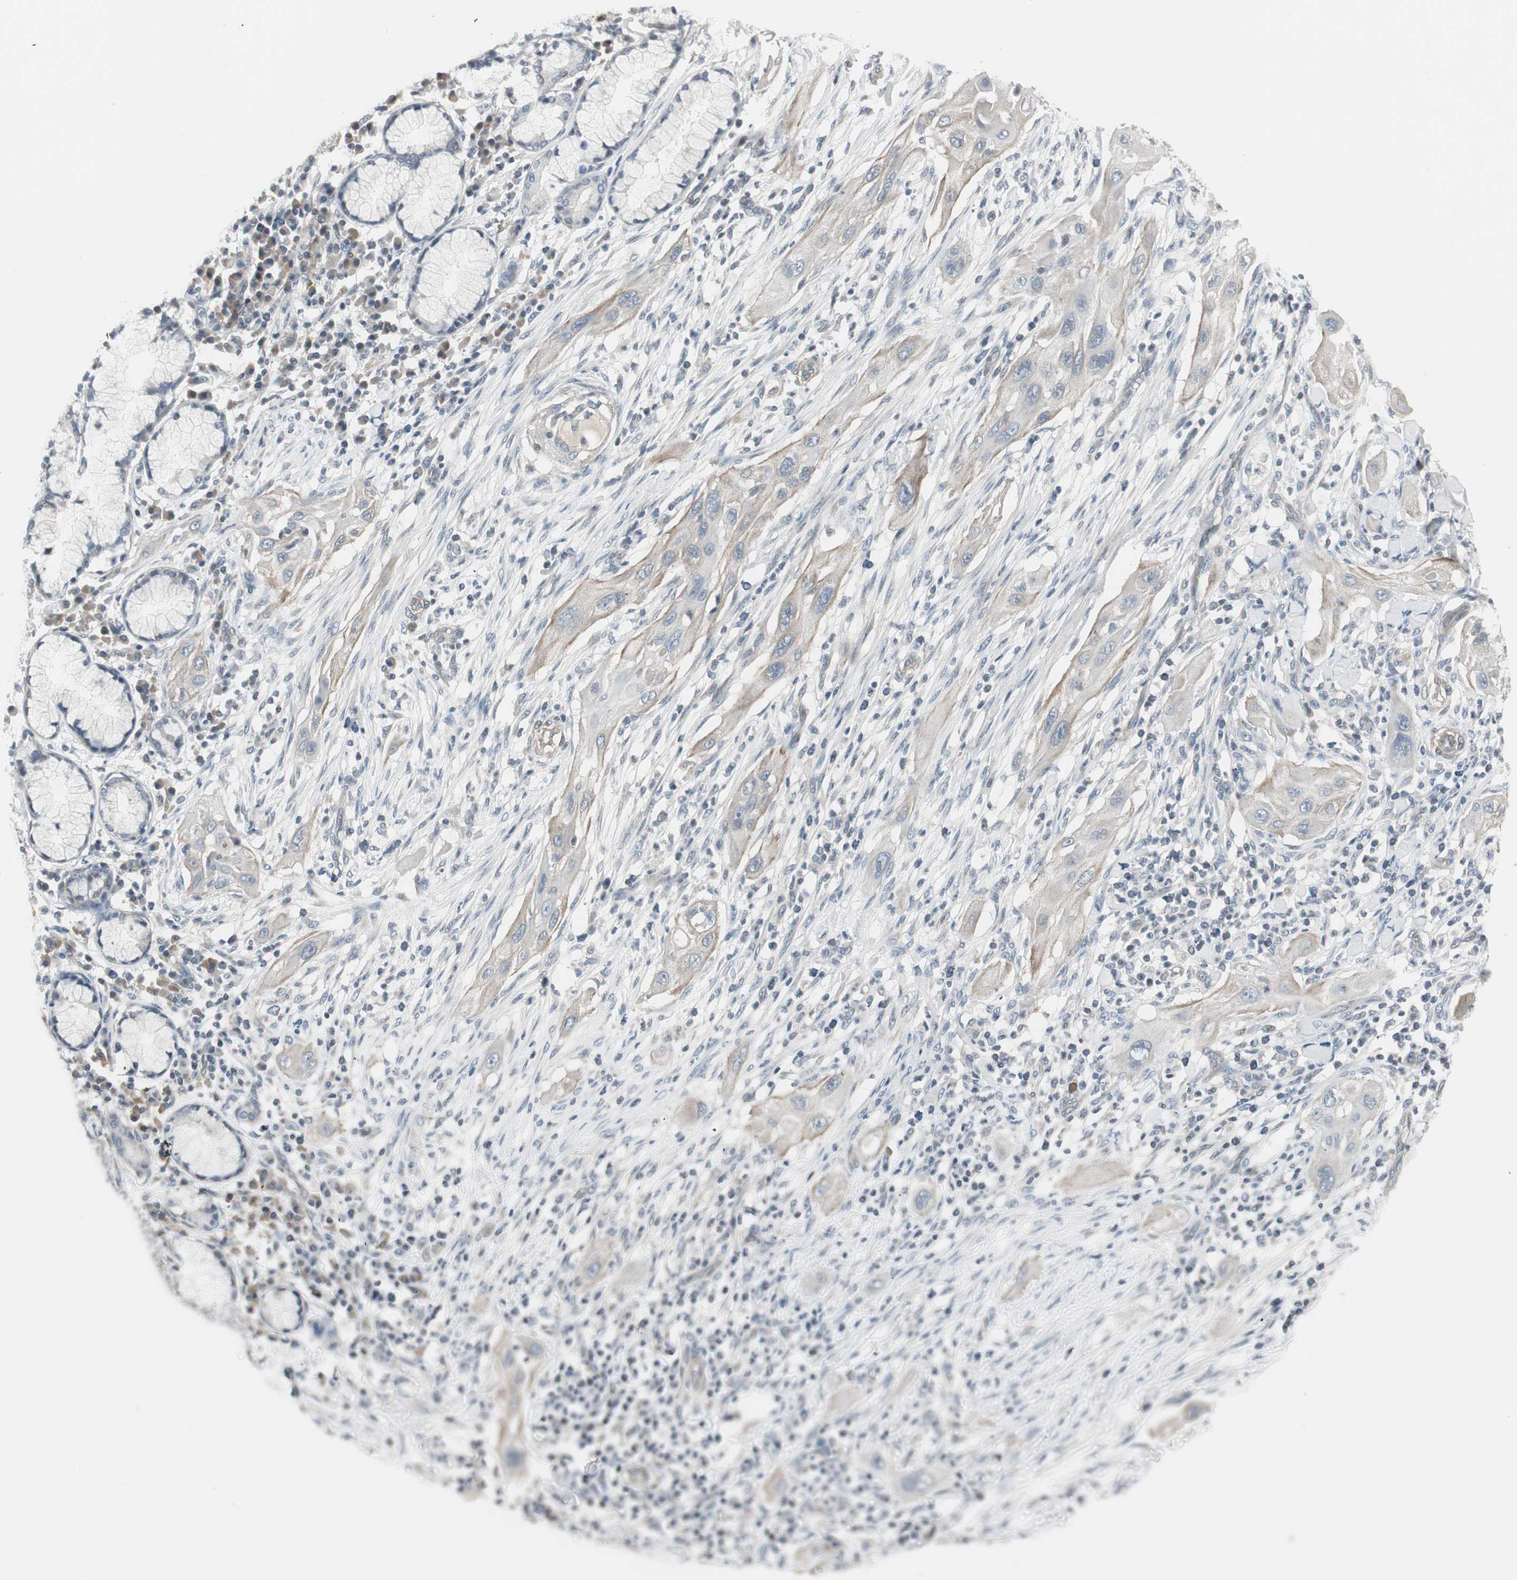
{"staining": {"intensity": "weak", "quantity": "<25%", "location": "cytoplasmic/membranous"}, "tissue": "lung cancer", "cell_type": "Tumor cells", "image_type": "cancer", "snomed": [{"axis": "morphology", "description": "Squamous cell carcinoma, NOS"}, {"axis": "topography", "description": "Lung"}], "caption": "This is an IHC photomicrograph of lung cancer. There is no staining in tumor cells.", "gene": "DMPK", "patient": {"sex": "female", "age": 47}}